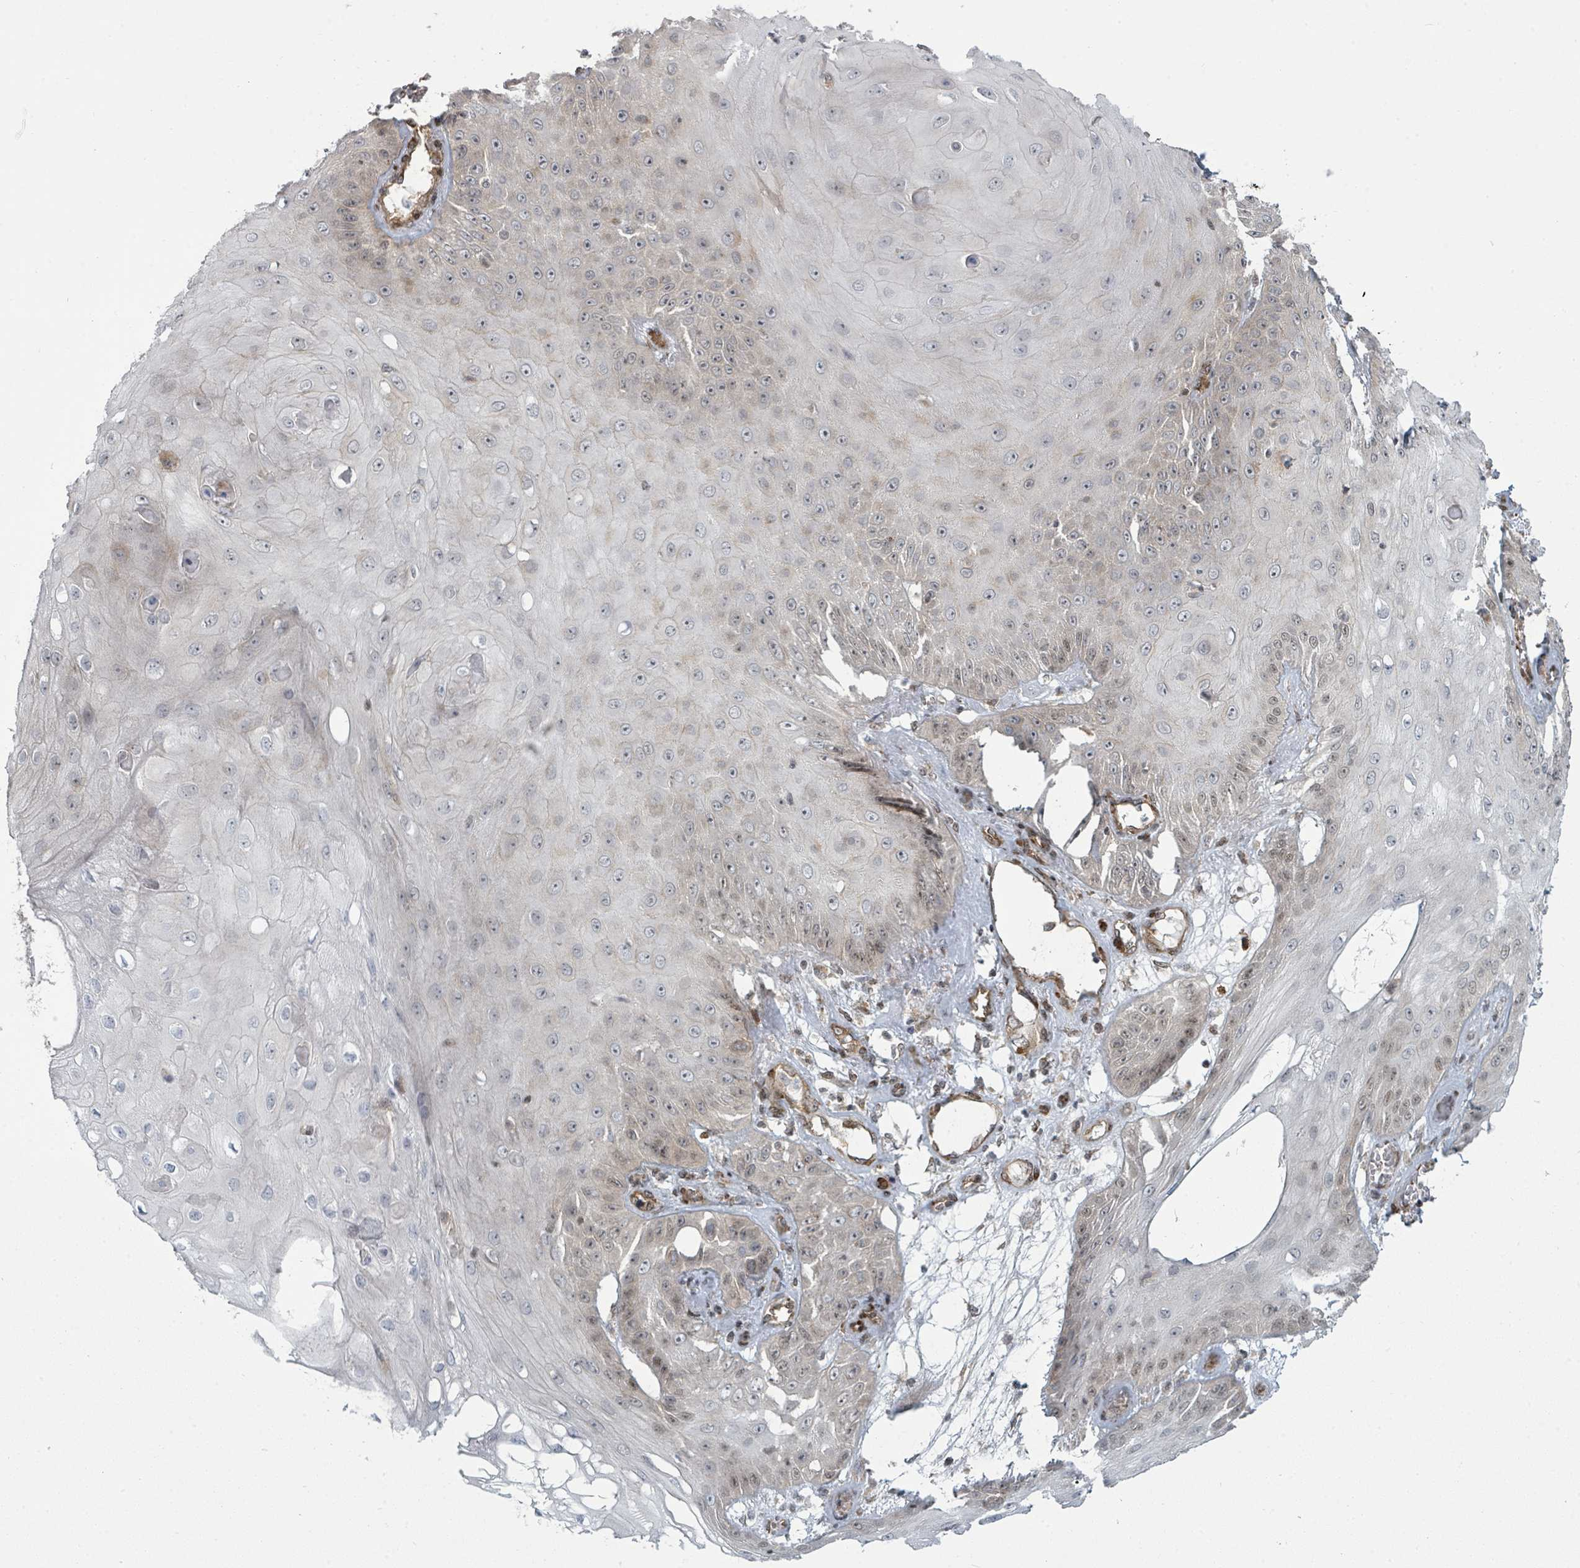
{"staining": {"intensity": "weak", "quantity": "<25%", "location": "cytoplasmic/membranous"}, "tissue": "skin cancer", "cell_type": "Tumor cells", "image_type": "cancer", "snomed": [{"axis": "morphology", "description": "Squamous cell carcinoma, NOS"}, {"axis": "topography", "description": "Skin"}], "caption": "Skin cancer (squamous cell carcinoma) was stained to show a protein in brown. There is no significant positivity in tumor cells.", "gene": "PSMG2", "patient": {"sex": "male", "age": 70}}